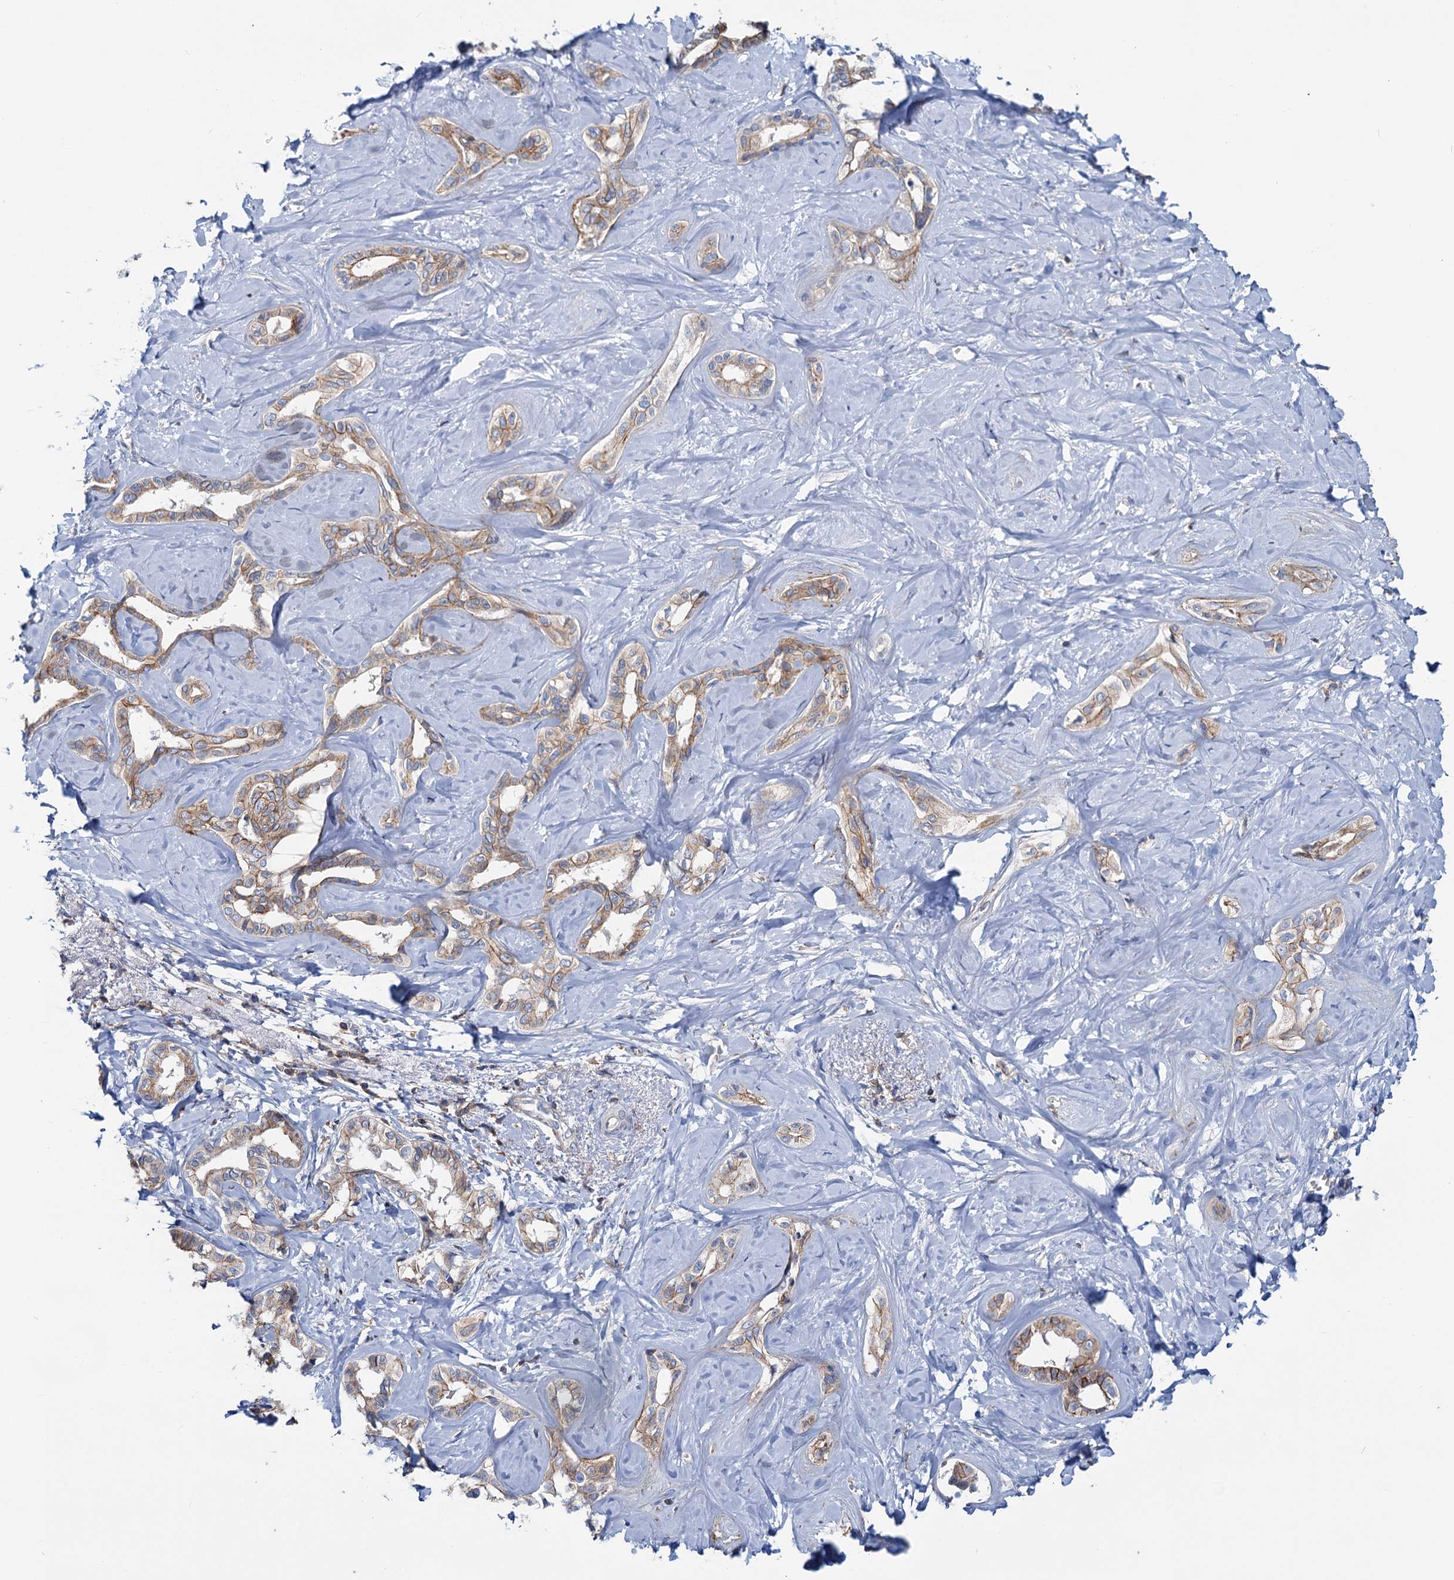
{"staining": {"intensity": "moderate", "quantity": "25%-75%", "location": "cytoplasmic/membranous"}, "tissue": "liver cancer", "cell_type": "Tumor cells", "image_type": "cancer", "snomed": [{"axis": "morphology", "description": "Cholangiocarcinoma"}, {"axis": "topography", "description": "Liver"}], "caption": "Immunohistochemistry (IHC) histopathology image of human liver cancer (cholangiocarcinoma) stained for a protein (brown), which reveals medium levels of moderate cytoplasmic/membranous positivity in about 25%-75% of tumor cells.", "gene": "LRCH4", "patient": {"sex": "female", "age": 77}}